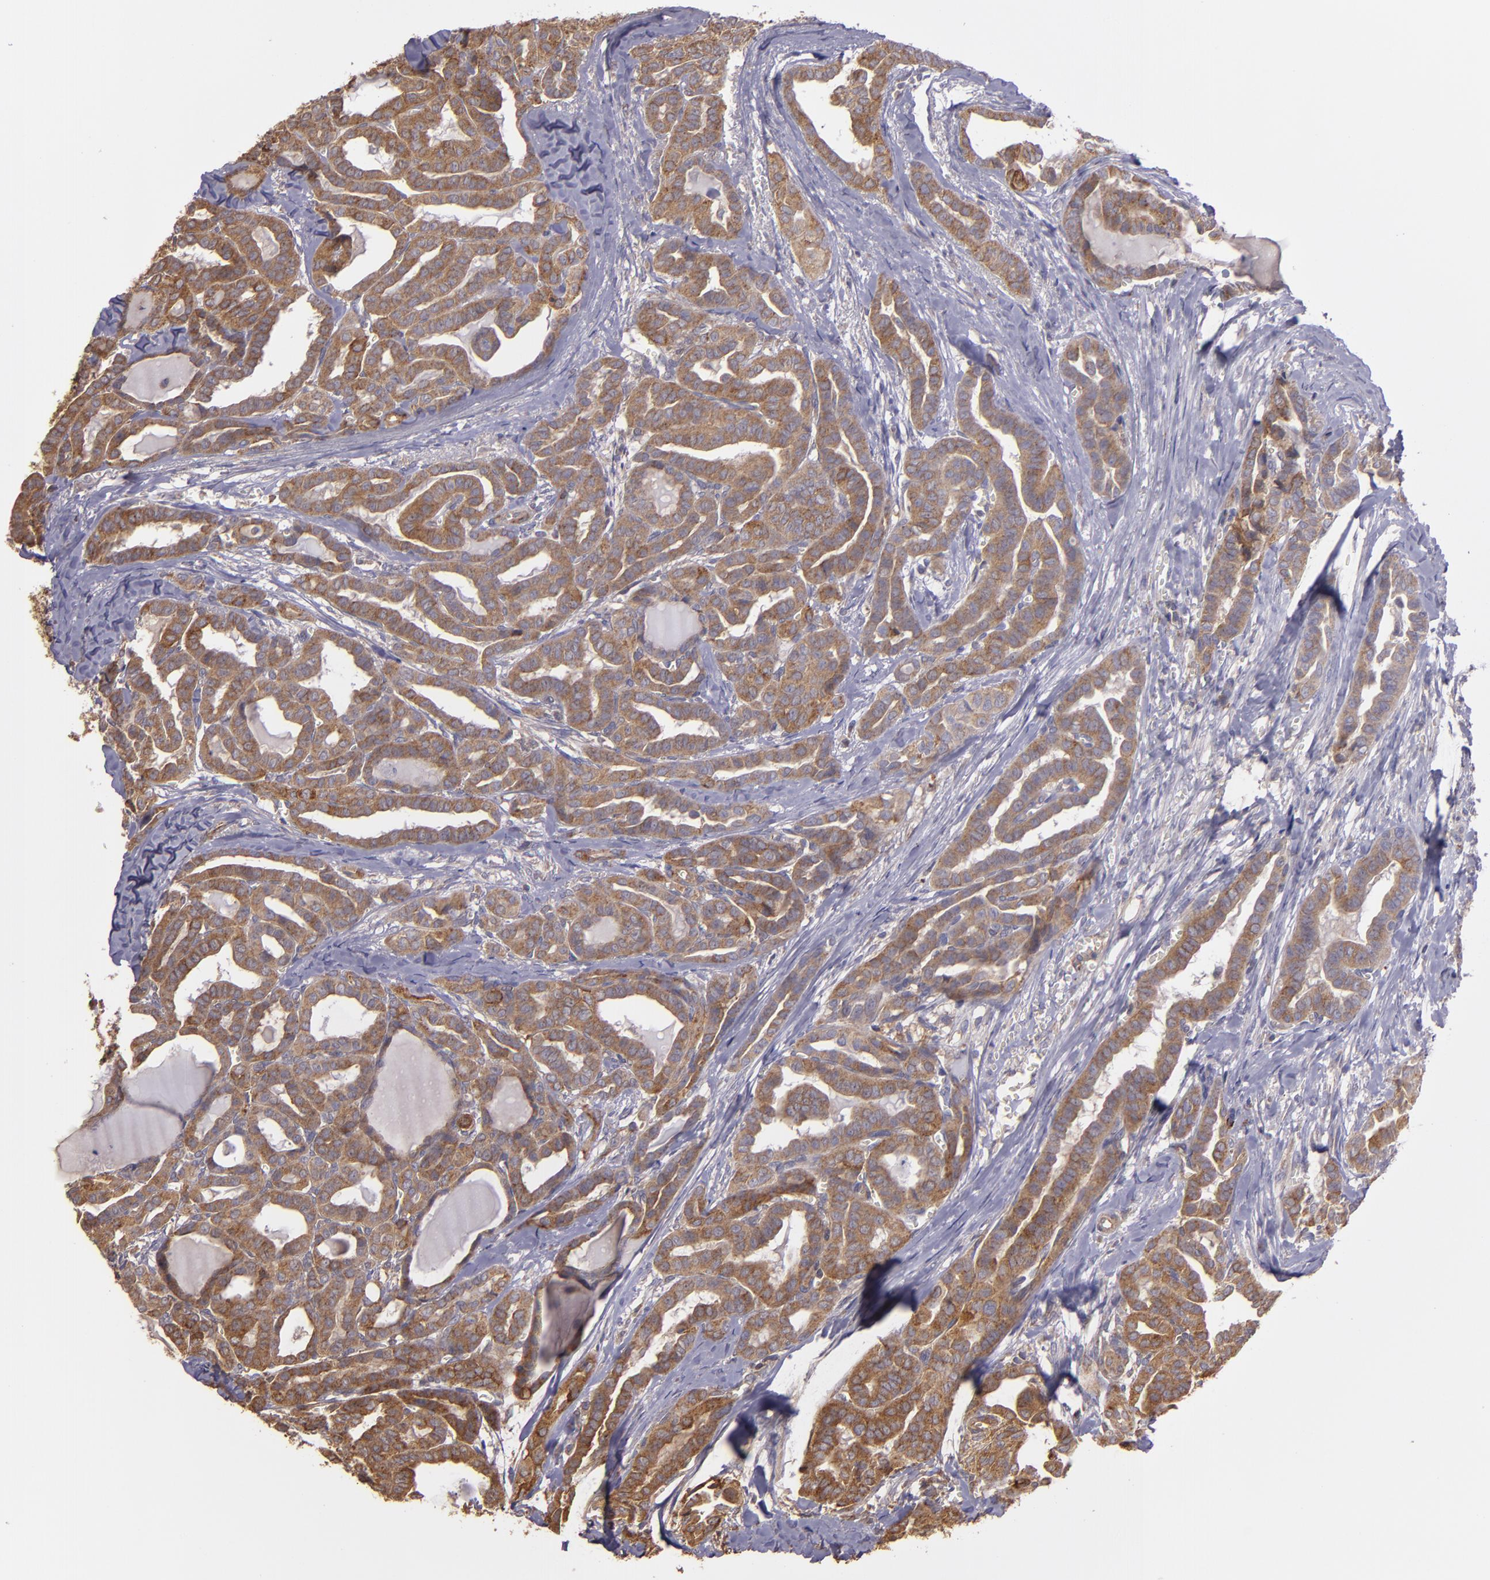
{"staining": {"intensity": "strong", "quantity": ">75%", "location": "cytoplasmic/membranous"}, "tissue": "thyroid cancer", "cell_type": "Tumor cells", "image_type": "cancer", "snomed": [{"axis": "morphology", "description": "Carcinoma, NOS"}, {"axis": "topography", "description": "Thyroid gland"}], "caption": "This is an image of IHC staining of thyroid carcinoma, which shows strong positivity in the cytoplasmic/membranous of tumor cells.", "gene": "ECE1", "patient": {"sex": "female", "age": 91}}